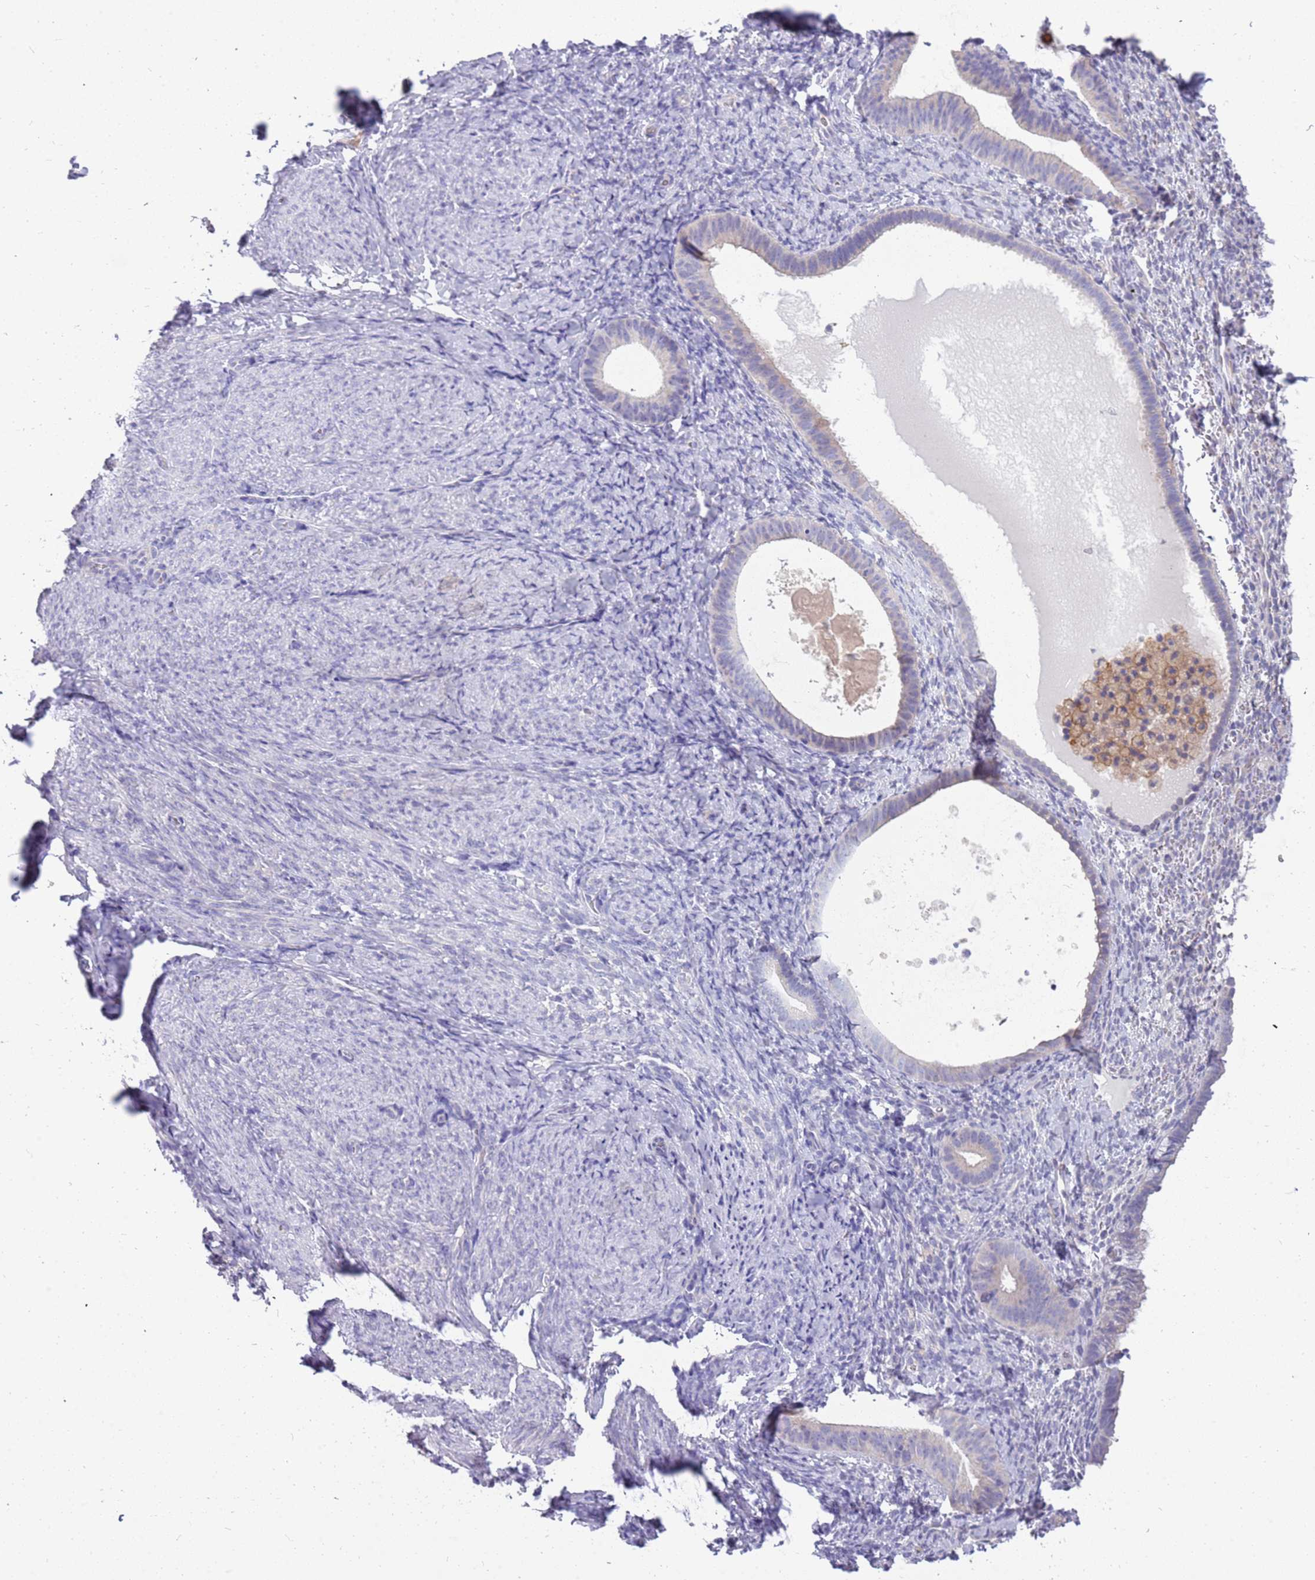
{"staining": {"intensity": "negative", "quantity": "none", "location": "none"}, "tissue": "endometrium", "cell_type": "Cells in endometrial stroma", "image_type": "normal", "snomed": [{"axis": "morphology", "description": "Normal tissue, NOS"}, {"axis": "topography", "description": "Endometrium"}], "caption": "The image shows no staining of cells in endometrial stroma in normal endometrium. The staining is performed using DAB (3,3'-diaminobenzidine) brown chromogen with nuclei counter-stained in using hematoxylin.", "gene": "RHCG", "patient": {"sex": "female", "age": 65}}